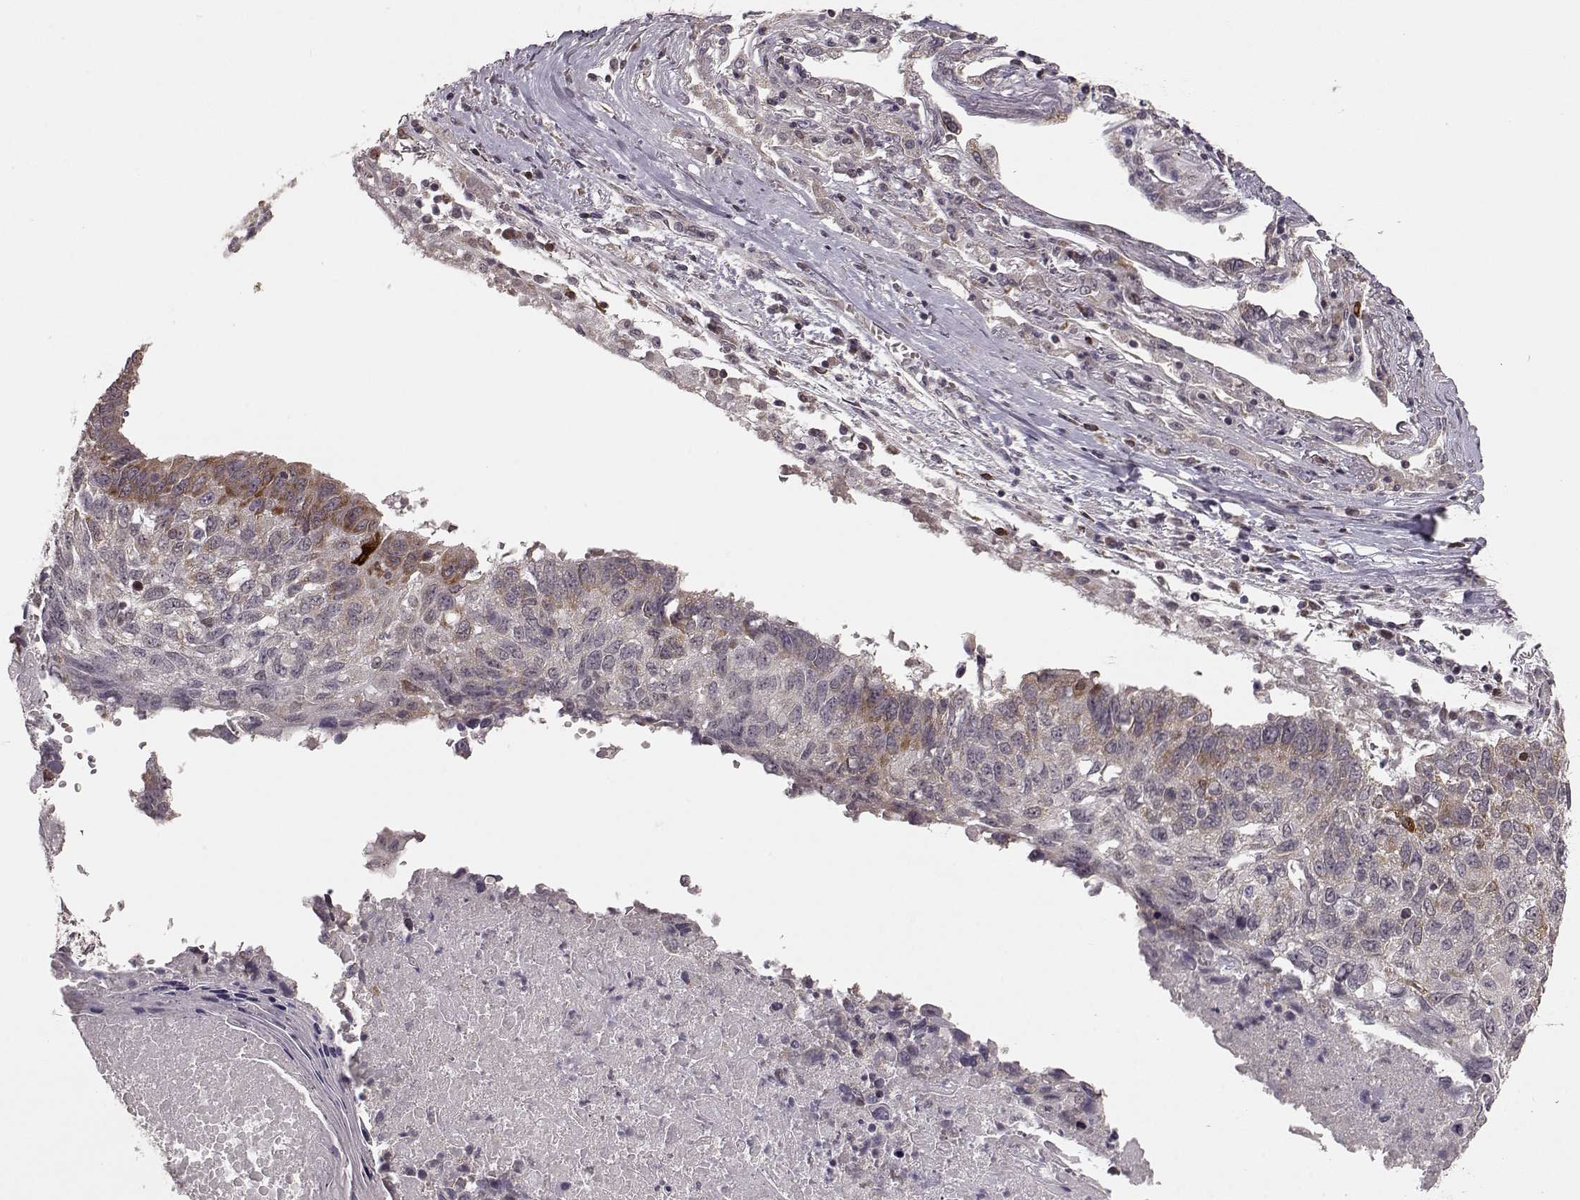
{"staining": {"intensity": "weak", "quantity": ">75%", "location": "cytoplasmic/membranous"}, "tissue": "lung cancer", "cell_type": "Tumor cells", "image_type": "cancer", "snomed": [{"axis": "morphology", "description": "Squamous cell carcinoma, NOS"}, {"axis": "topography", "description": "Lung"}], "caption": "A low amount of weak cytoplasmic/membranous expression is present in approximately >75% of tumor cells in squamous cell carcinoma (lung) tissue.", "gene": "ELOVL5", "patient": {"sex": "male", "age": 73}}